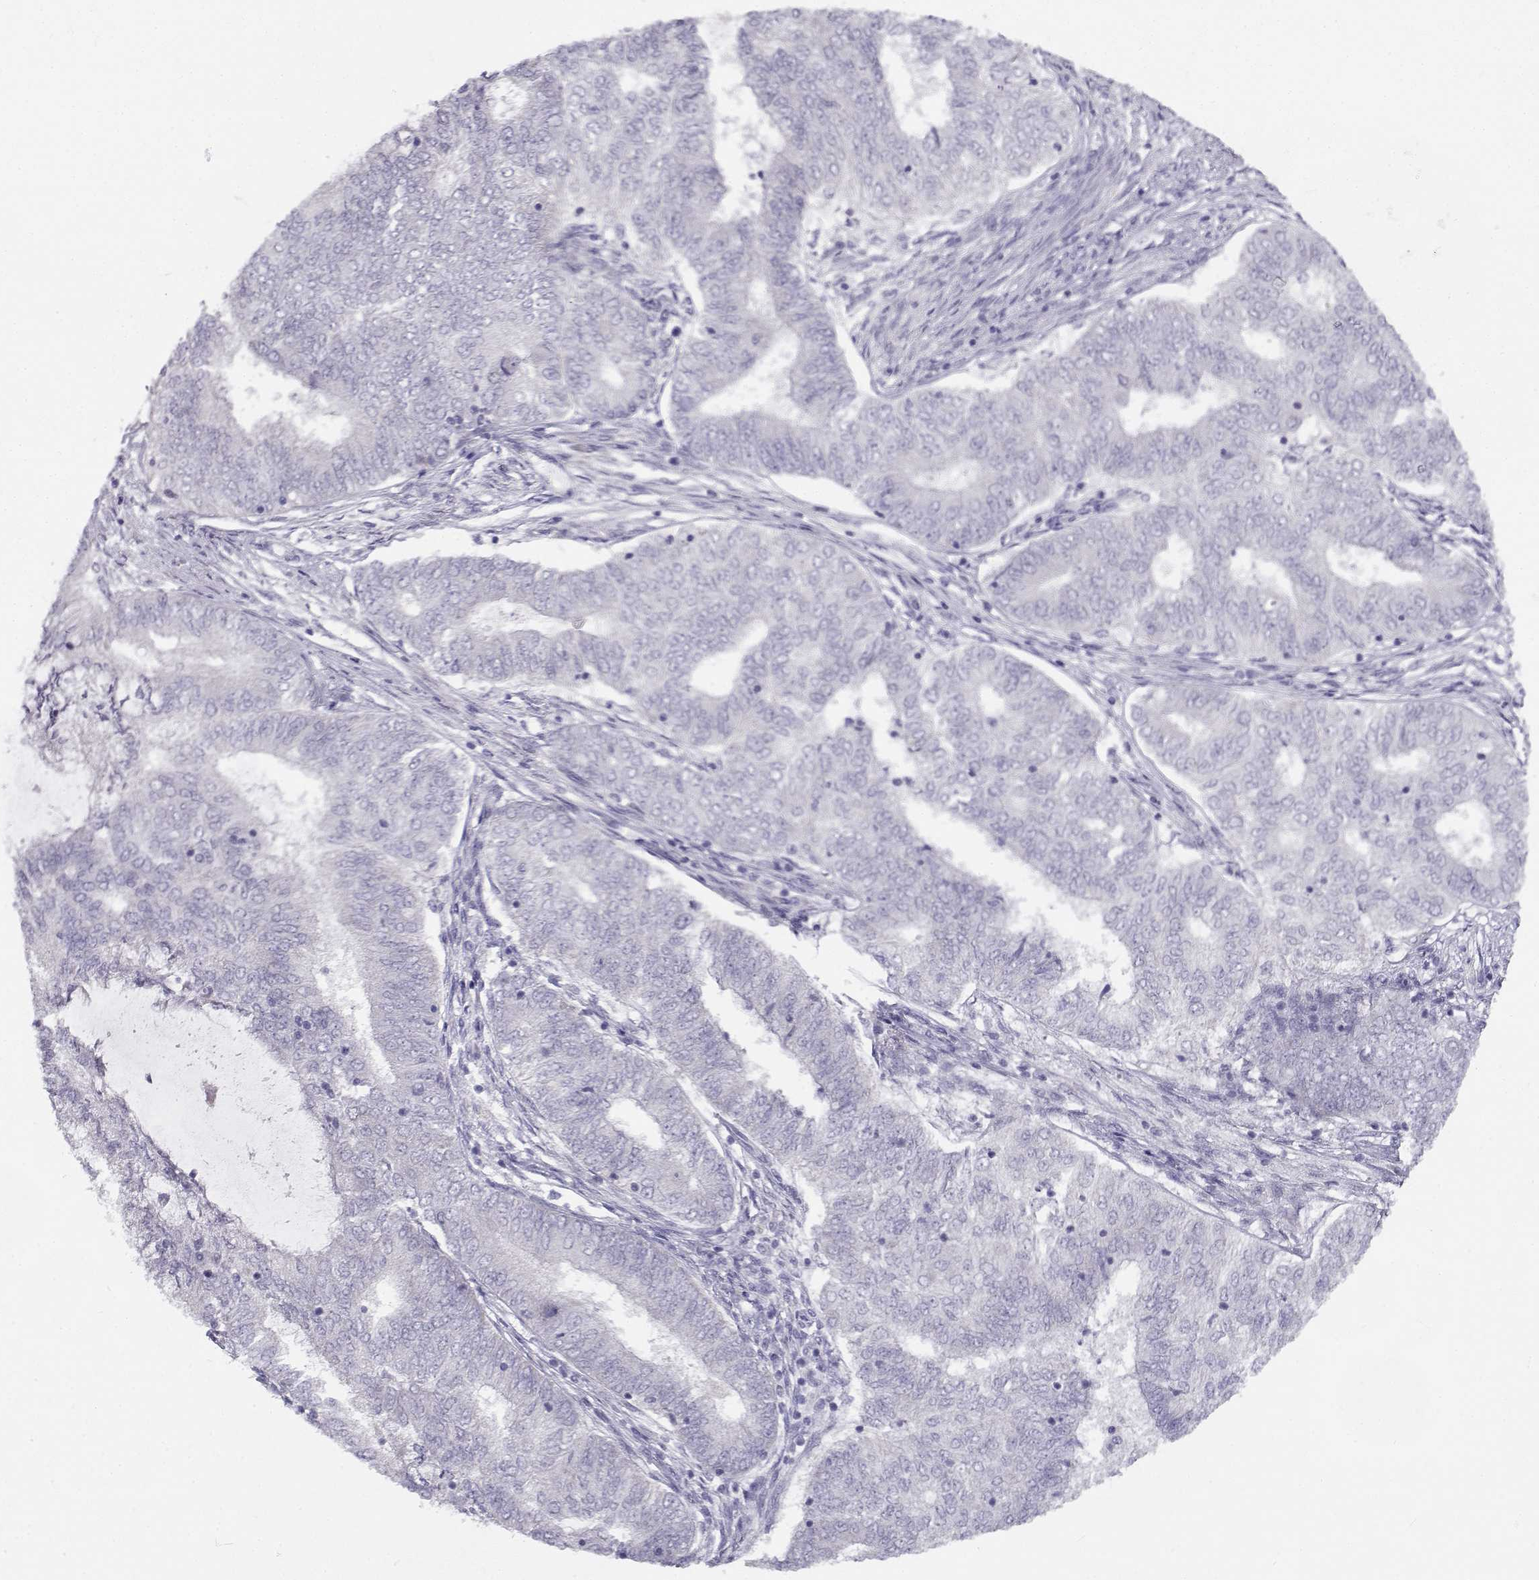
{"staining": {"intensity": "negative", "quantity": "none", "location": "none"}, "tissue": "endometrial cancer", "cell_type": "Tumor cells", "image_type": "cancer", "snomed": [{"axis": "morphology", "description": "Adenocarcinoma, NOS"}, {"axis": "topography", "description": "Endometrium"}], "caption": "This is an immunohistochemistry histopathology image of endometrial cancer. There is no staining in tumor cells.", "gene": "FAM166A", "patient": {"sex": "female", "age": 62}}